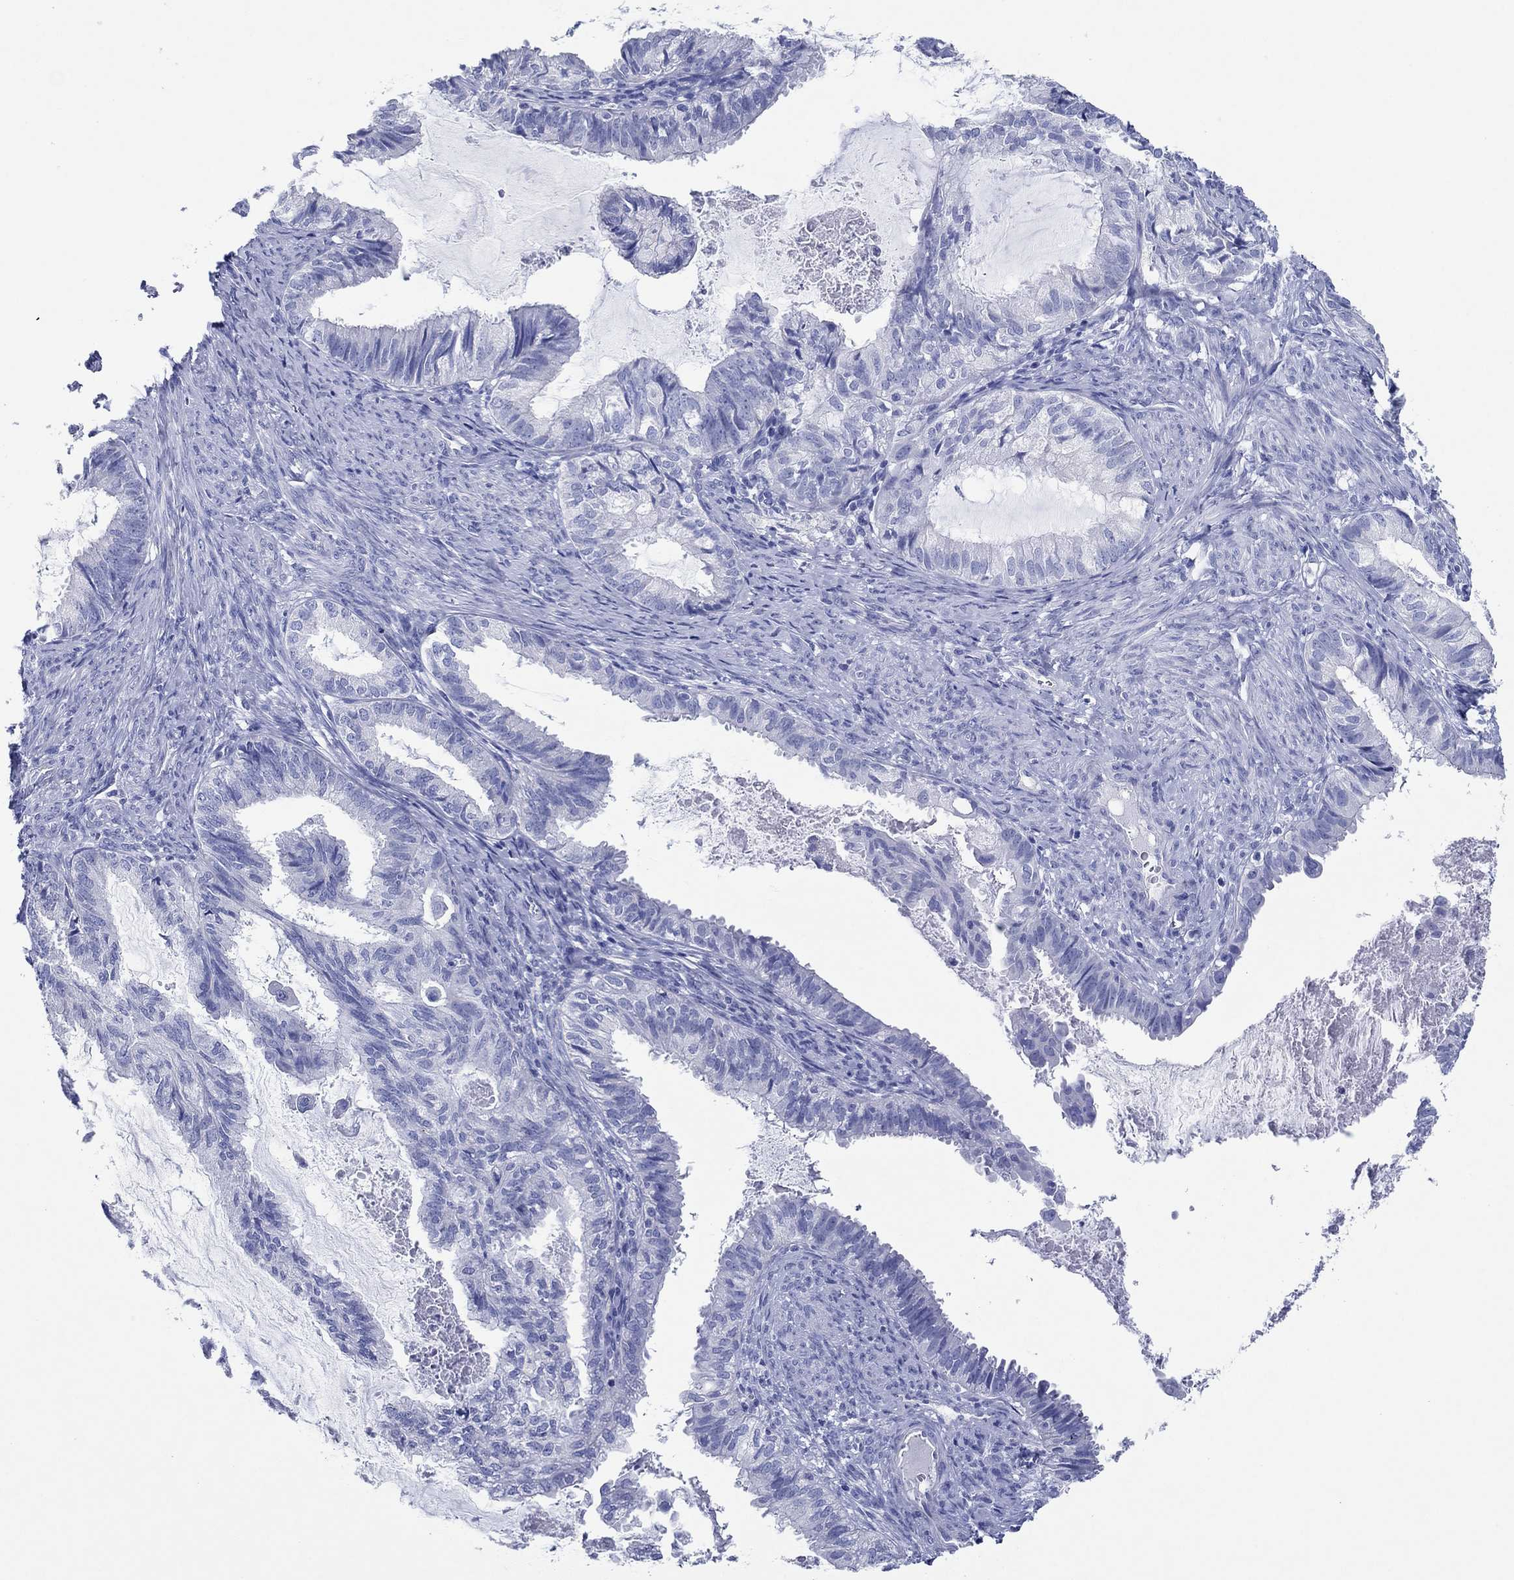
{"staining": {"intensity": "negative", "quantity": "none", "location": "none"}, "tissue": "endometrial cancer", "cell_type": "Tumor cells", "image_type": "cancer", "snomed": [{"axis": "morphology", "description": "Adenocarcinoma, NOS"}, {"axis": "topography", "description": "Endometrium"}], "caption": "This is an immunohistochemistry (IHC) micrograph of endometrial cancer. There is no positivity in tumor cells.", "gene": "HCRT", "patient": {"sex": "female", "age": 86}}